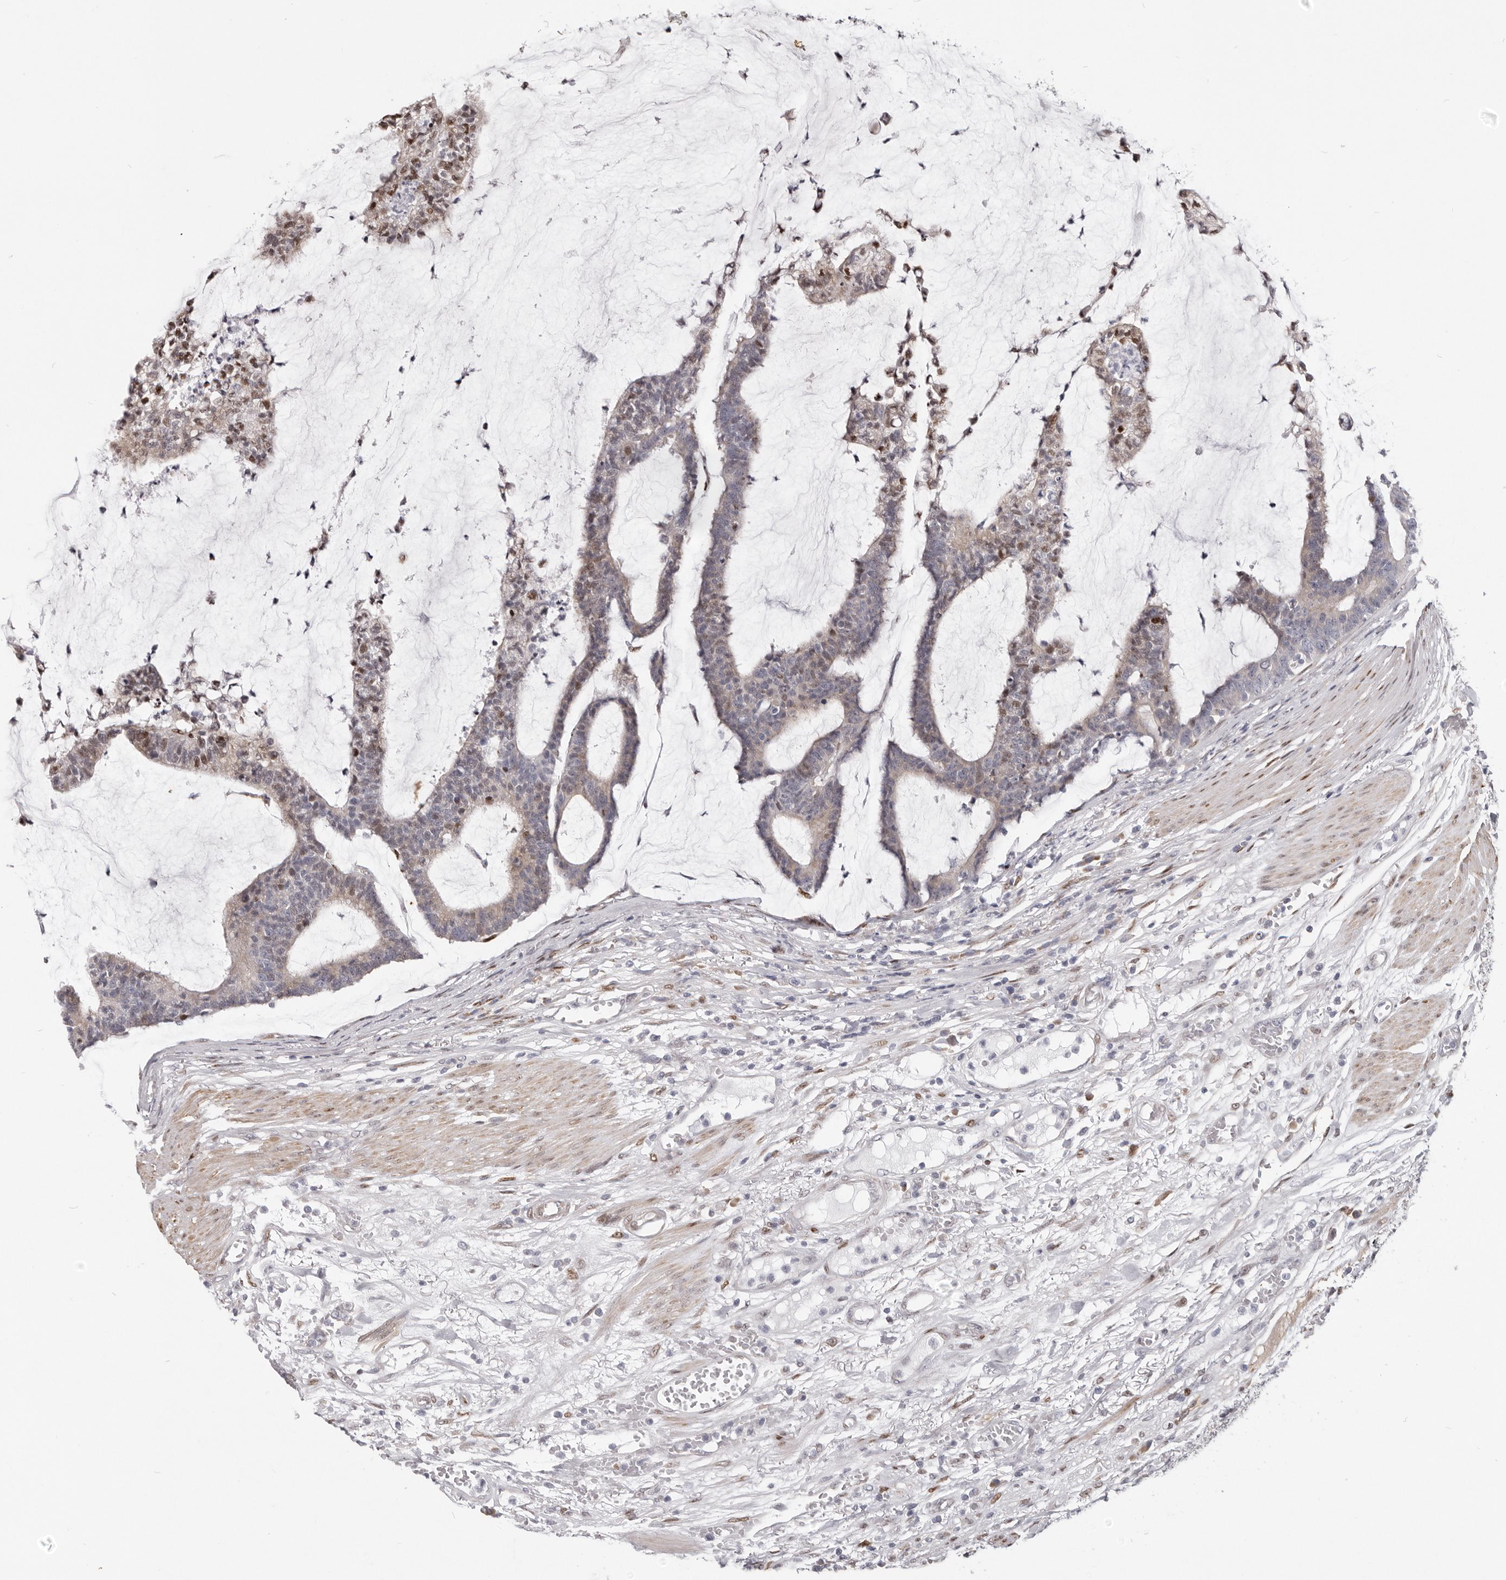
{"staining": {"intensity": "moderate", "quantity": "<25%", "location": "nuclear"}, "tissue": "colorectal cancer", "cell_type": "Tumor cells", "image_type": "cancer", "snomed": [{"axis": "morphology", "description": "Adenocarcinoma, NOS"}, {"axis": "topography", "description": "Colon"}], "caption": "This micrograph demonstrates adenocarcinoma (colorectal) stained with immunohistochemistry (IHC) to label a protein in brown. The nuclear of tumor cells show moderate positivity for the protein. Nuclei are counter-stained blue.", "gene": "SRP19", "patient": {"sex": "female", "age": 84}}